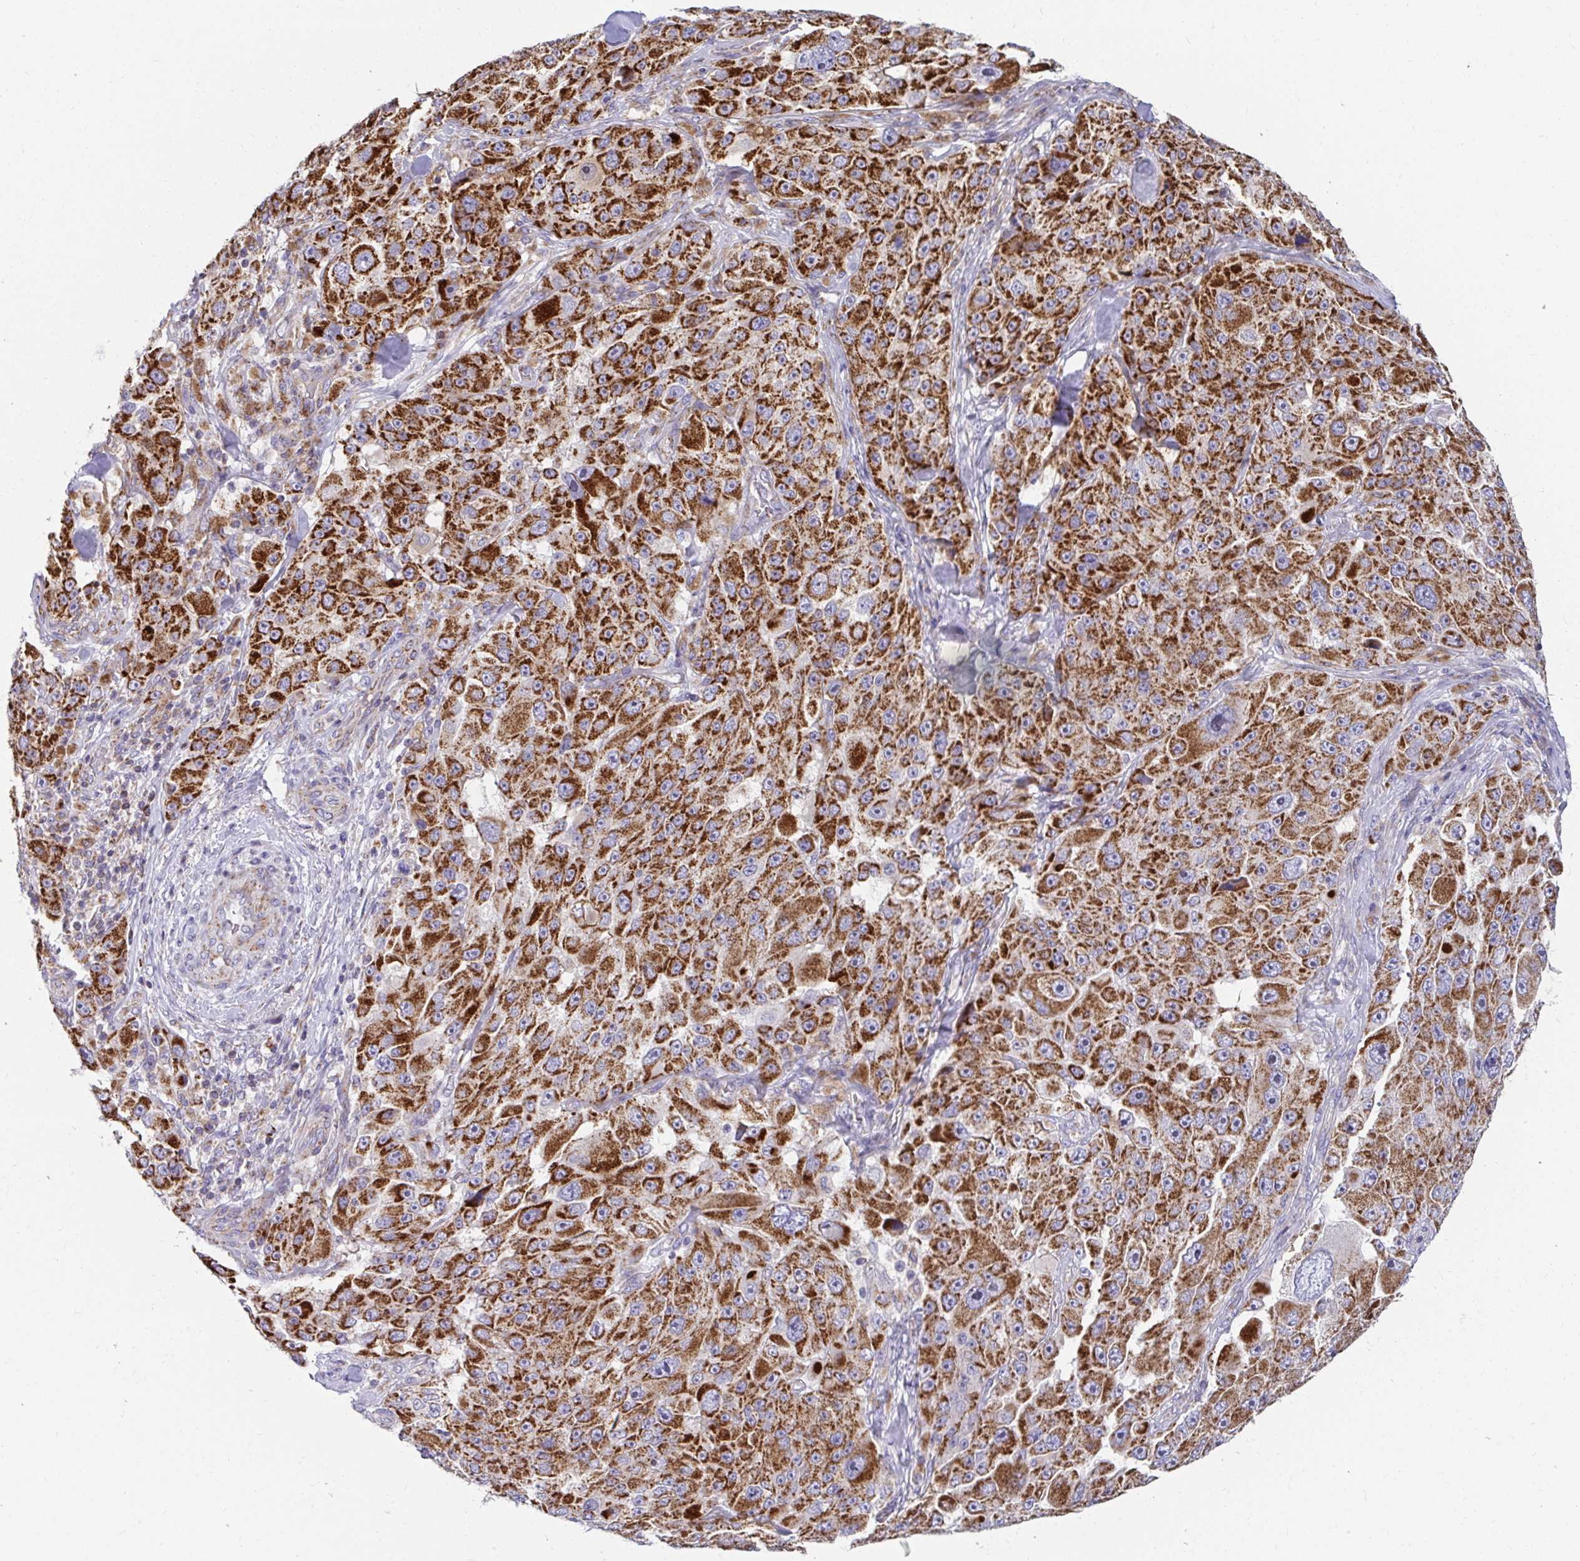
{"staining": {"intensity": "strong", "quantity": ">75%", "location": "cytoplasmic/membranous"}, "tissue": "melanoma", "cell_type": "Tumor cells", "image_type": "cancer", "snomed": [{"axis": "morphology", "description": "Malignant melanoma, Metastatic site"}, {"axis": "topography", "description": "Lymph node"}], "caption": "DAB (3,3'-diaminobenzidine) immunohistochemical staining of malignant melanoma (metastatic site) demonstrates strong cytoplasmic/membranous protein positivity in about >75% of tumor cells.", "gene": "EXOC5", "patient": {"sex": "male", "age": 62}}